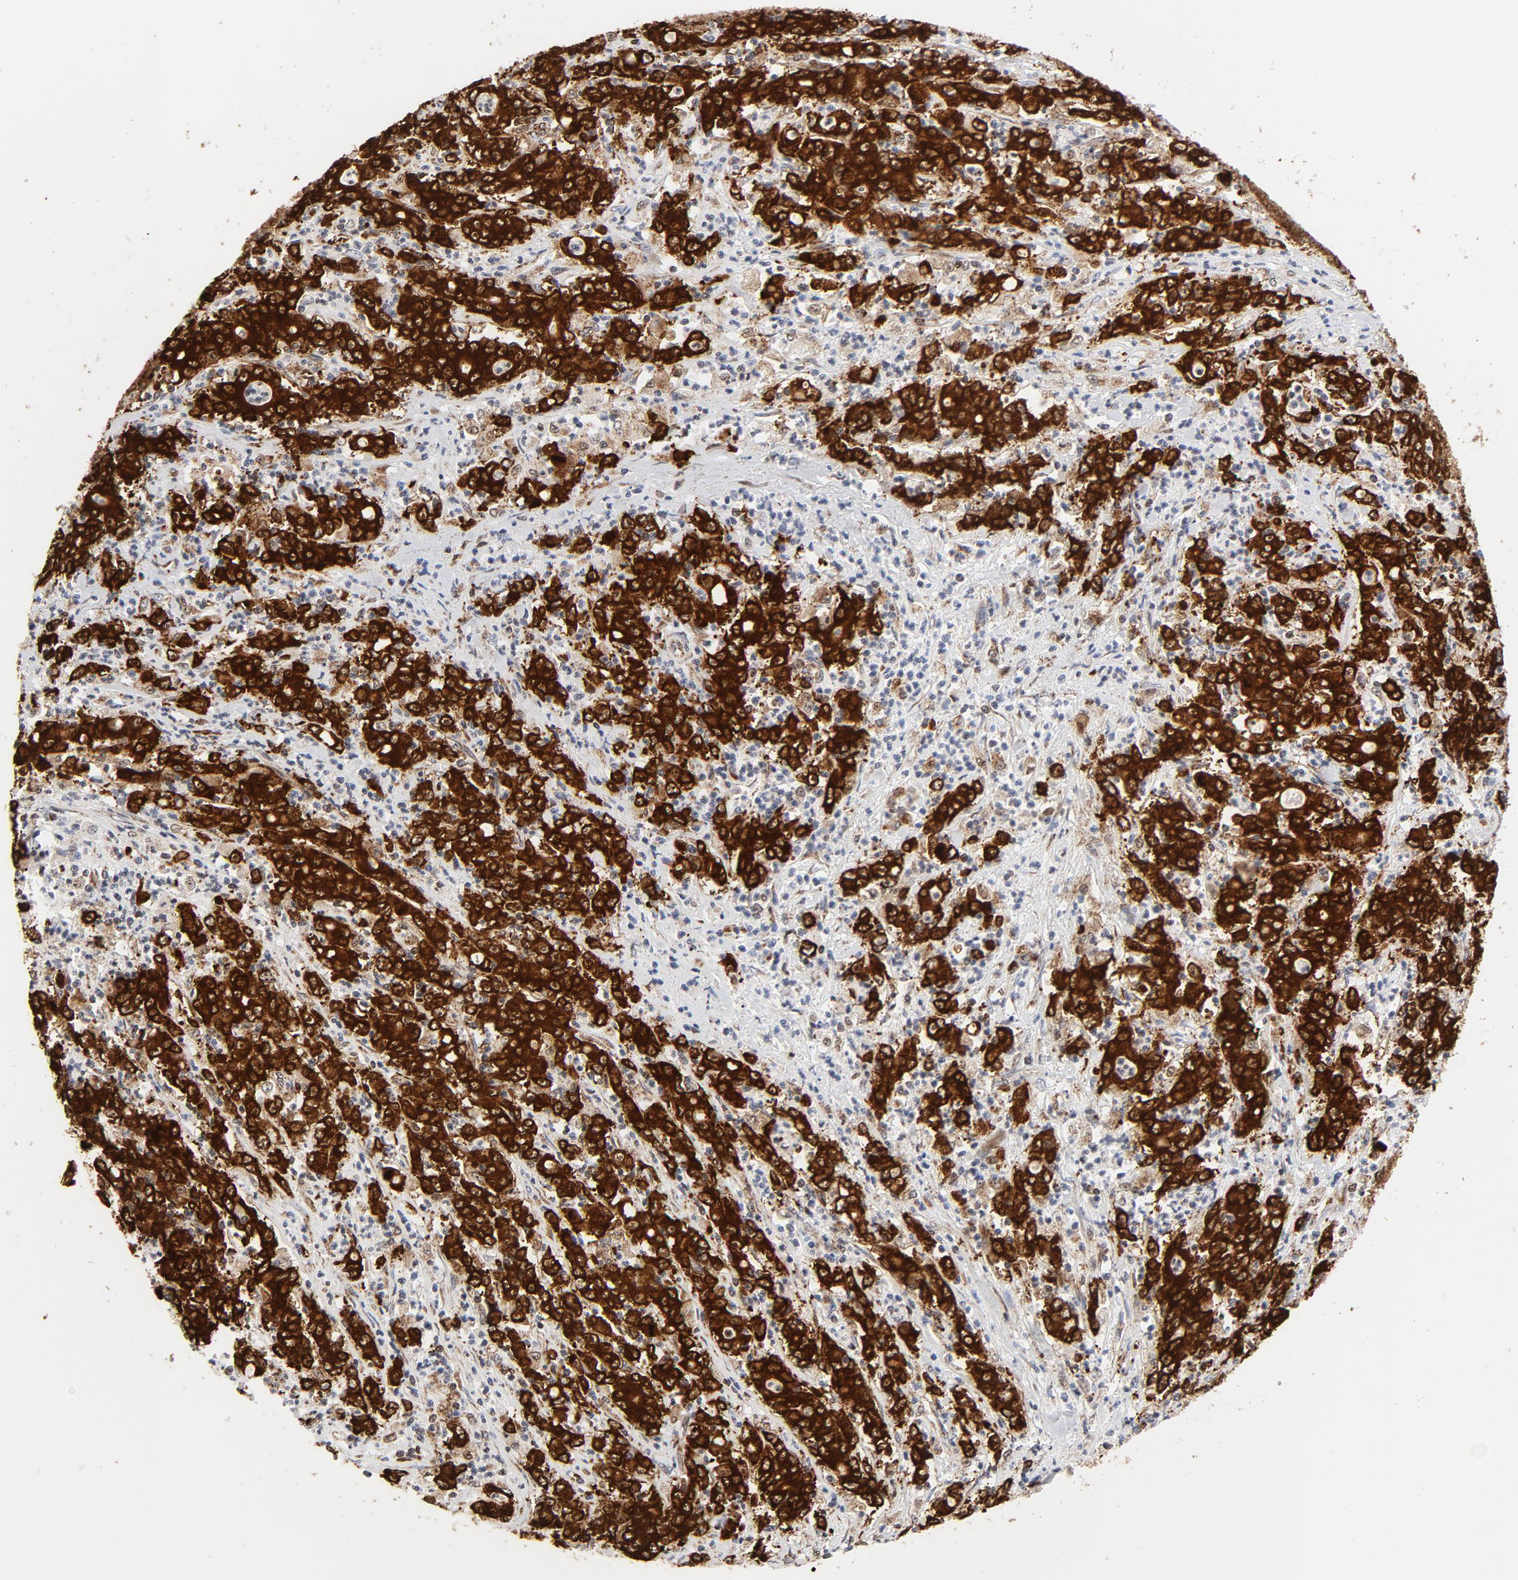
{"staining": {"intensity": "strong", "quantity": ">75%", "location": "cytoplasmic/membranous"}, "tissue": "stomach cancer", "cell_type": "Tumor cells", "image_type": "cancer", "snomed": [{"axis": "morphology", "description": "Adenocarcinoma, NOS"}, {"axis": "topography", "description": "Stomach, lower"}], "caption": "High-magnification brightfield microscopy of stomach adenocarcinoma stained with DAB (3,3'-diaminobenzidine) (brown) and counterstained with hematoxylin (blue). tumor cells exhibit strong cytoplasmic/membranous staining is seen in approximately>75% of cells. (DAB (3,3'-diaminobenzidine) = brown stain, brightfield microscopy at high magnification).", "gene": "CYCS", "patient": {"sex": "female", "age": 71}}